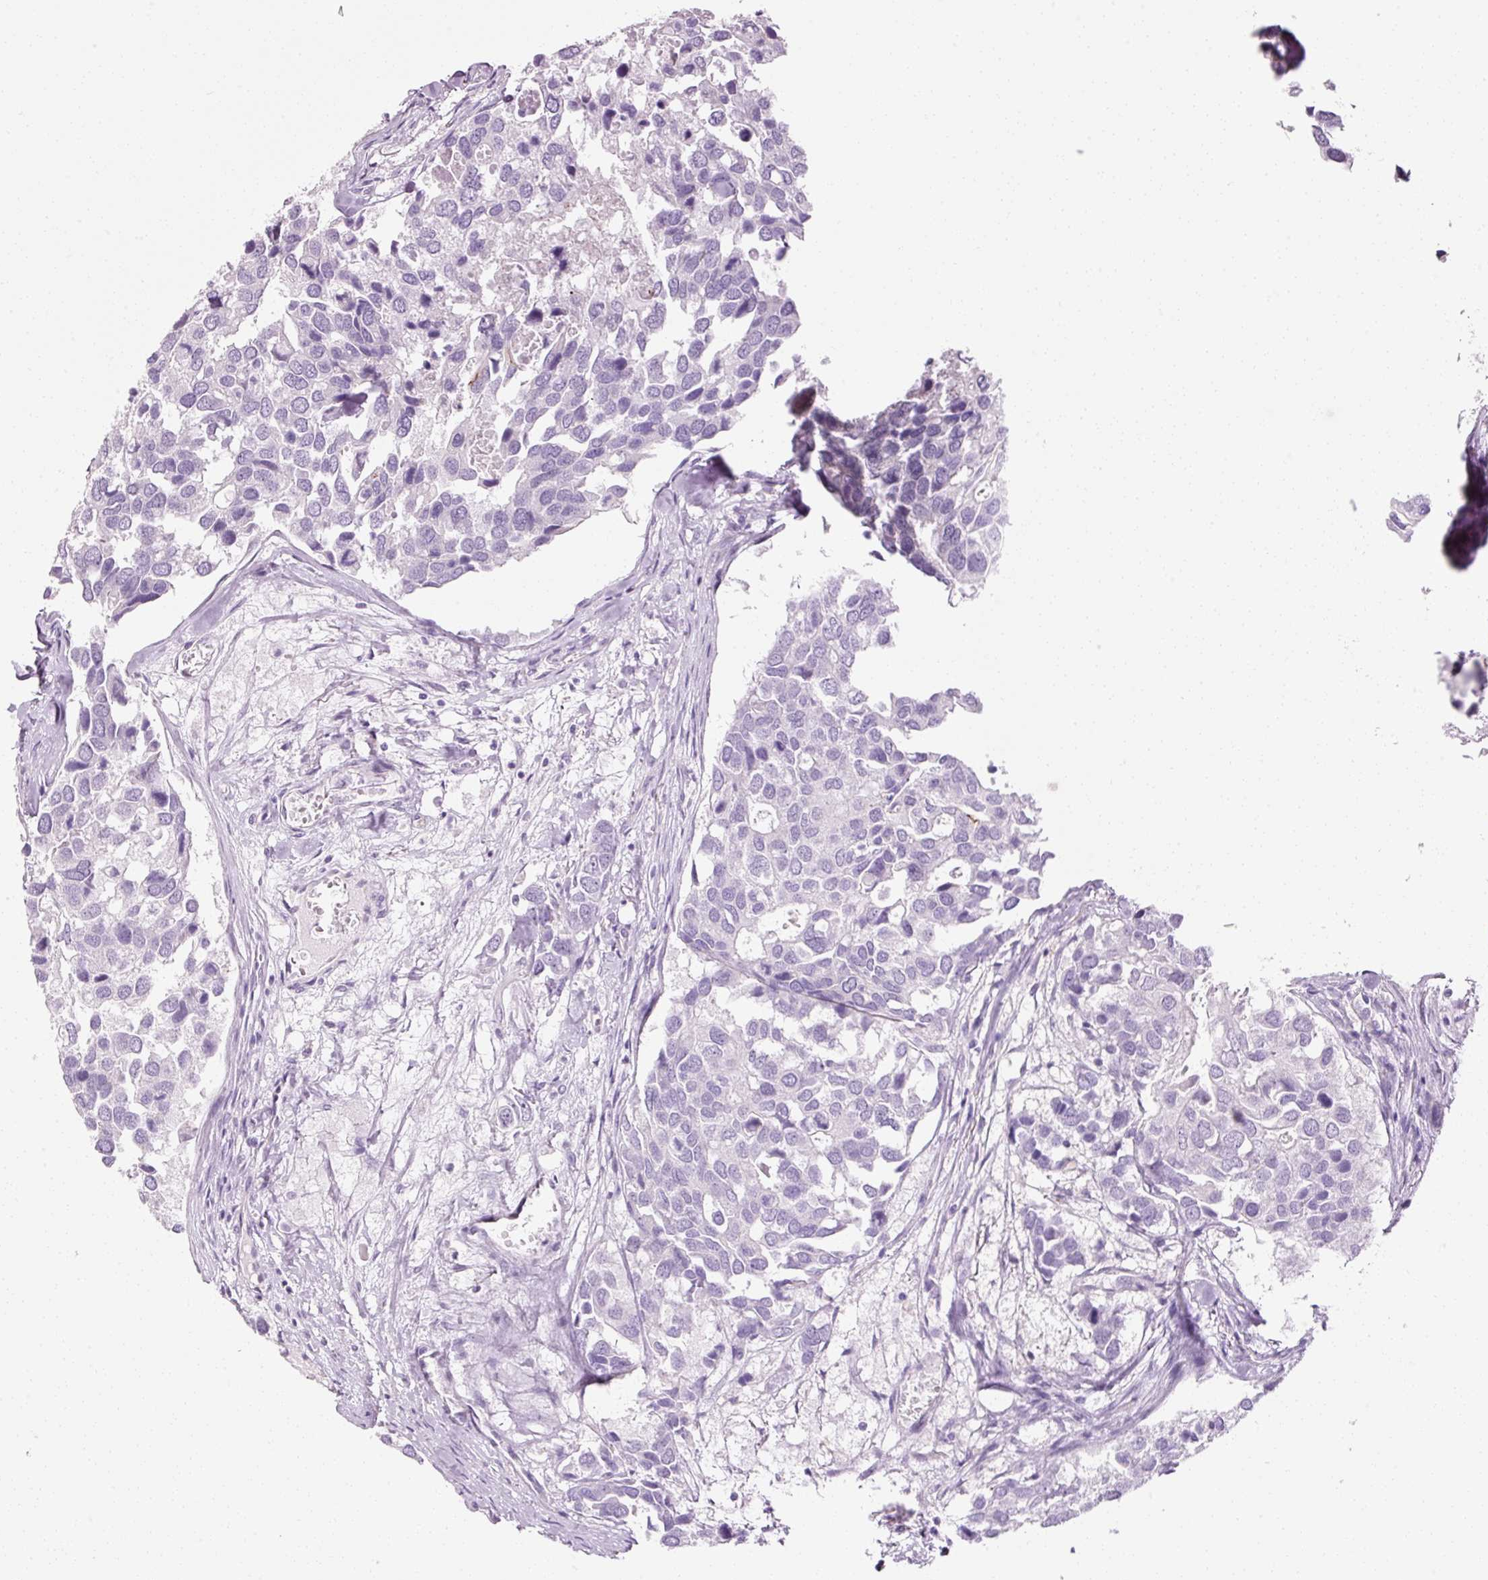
{"staining": {"intensity": "negative", "quantity": "none", "location": "none"}, "tissue": "breast cancer", "cell_type": "Tumor cells", "image_type": "cancer", "snomed": [{"axis": "morphology", "description": "Duct carcinoma"}, {"axis": "topography", "description": "Breast"}], "caption": "Intraductal carcinoma (breast) stained for a protein using immunohistochemistry displays no staining tumor cells.", "gene": "ANKRD20A1", "patient": {"sex": "female", "age": 83}}